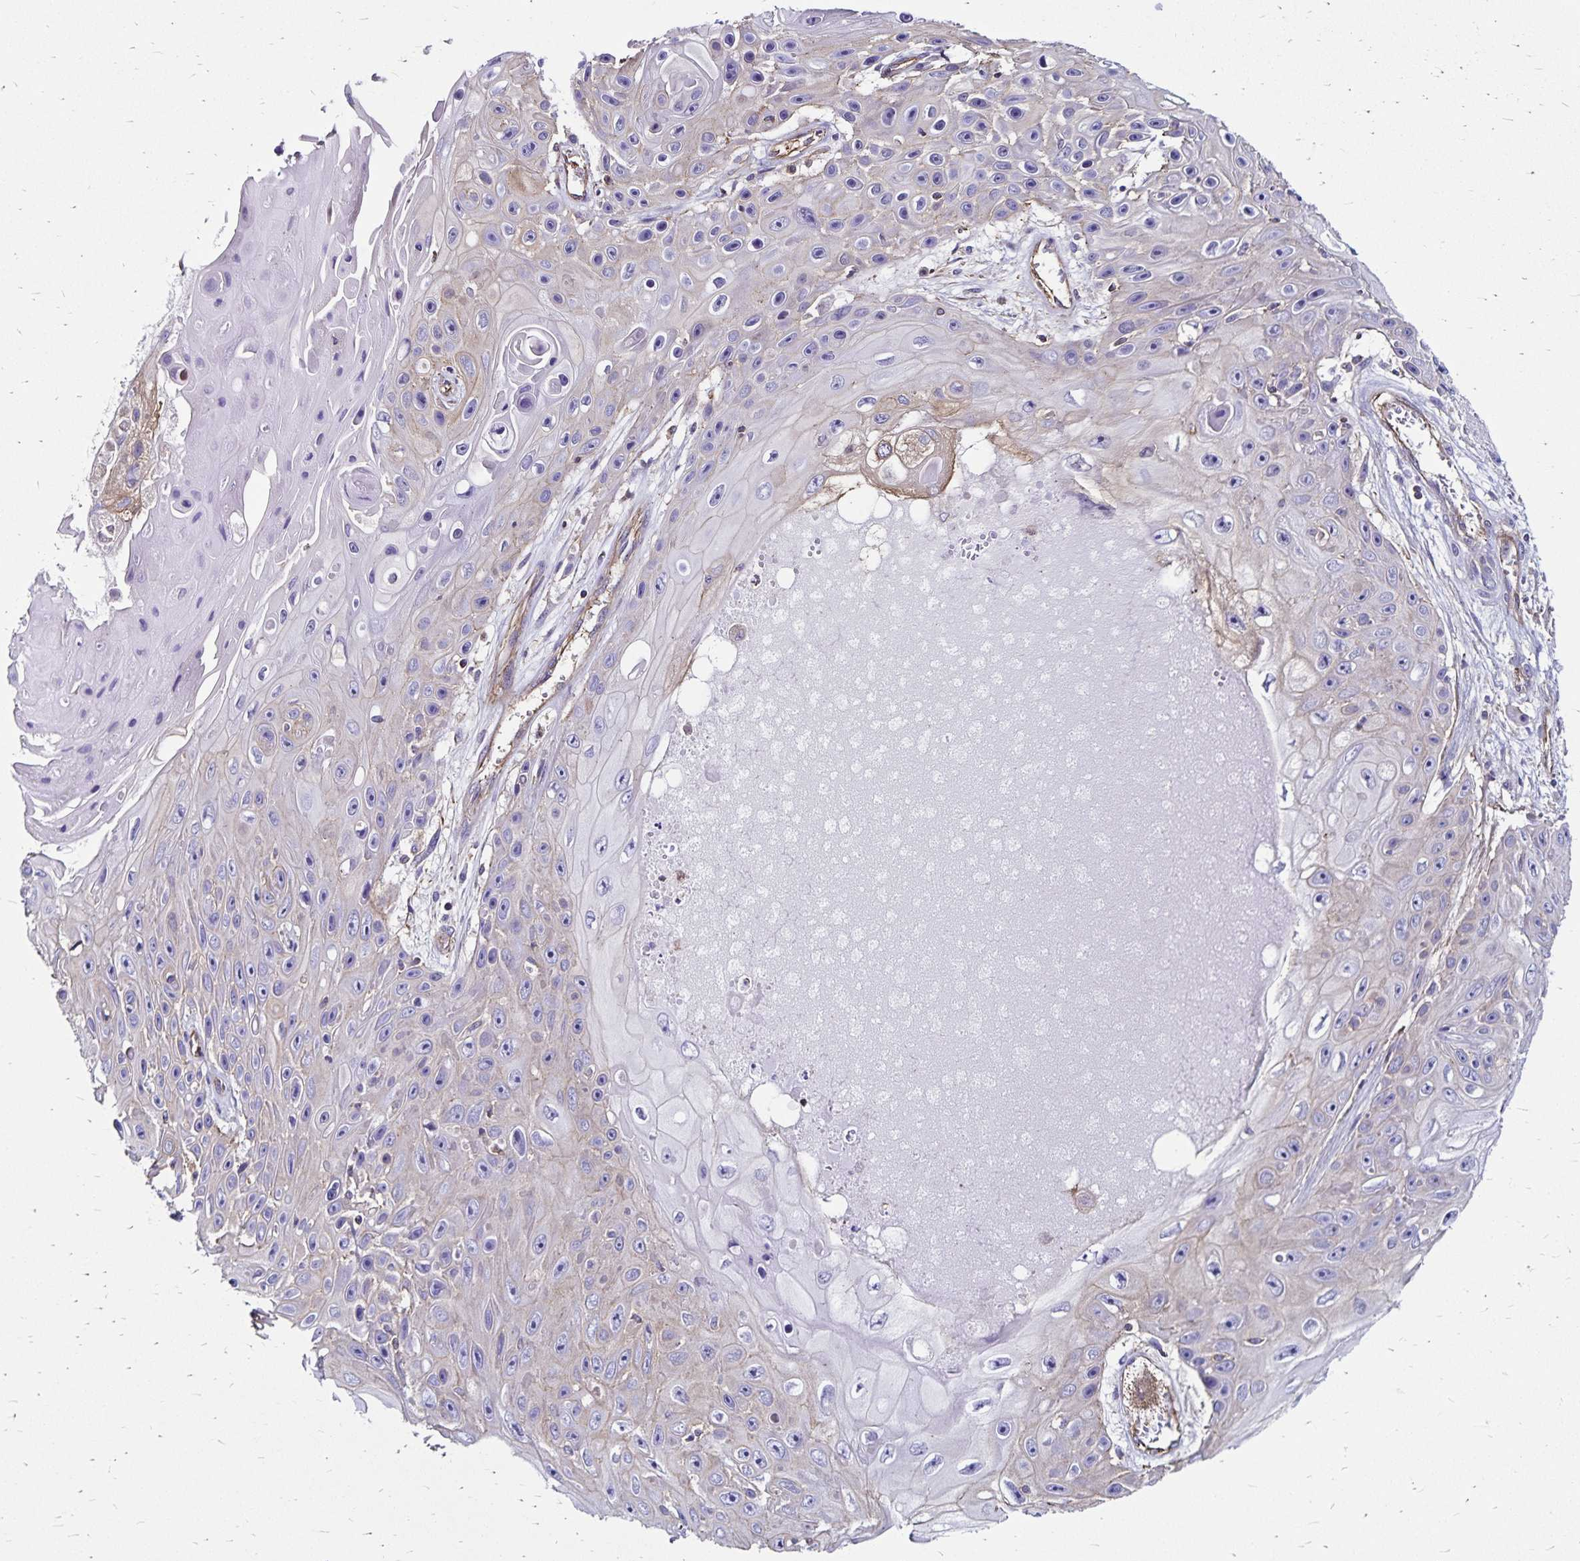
{"staining": {"intensity": "weak", "quantity": "<25%", "location": "cytoplasmic/membranous"}, "tissue": "skin cancer", "cell_type": "Tumor cells", "image_type": "cancer", "snomed": [{"axis": "morphology", "description": "Squamous cell carcinoma, NOS"}, {"axis": "topography", "description": "Skin"}], "caption": "This is a histopathology image of immunohistochemistry (IHC) staining of skin cancer, which shows no staining in tumor cells.", "gene": "RPRML", "patient": {"sex": "male", "age": 82}}